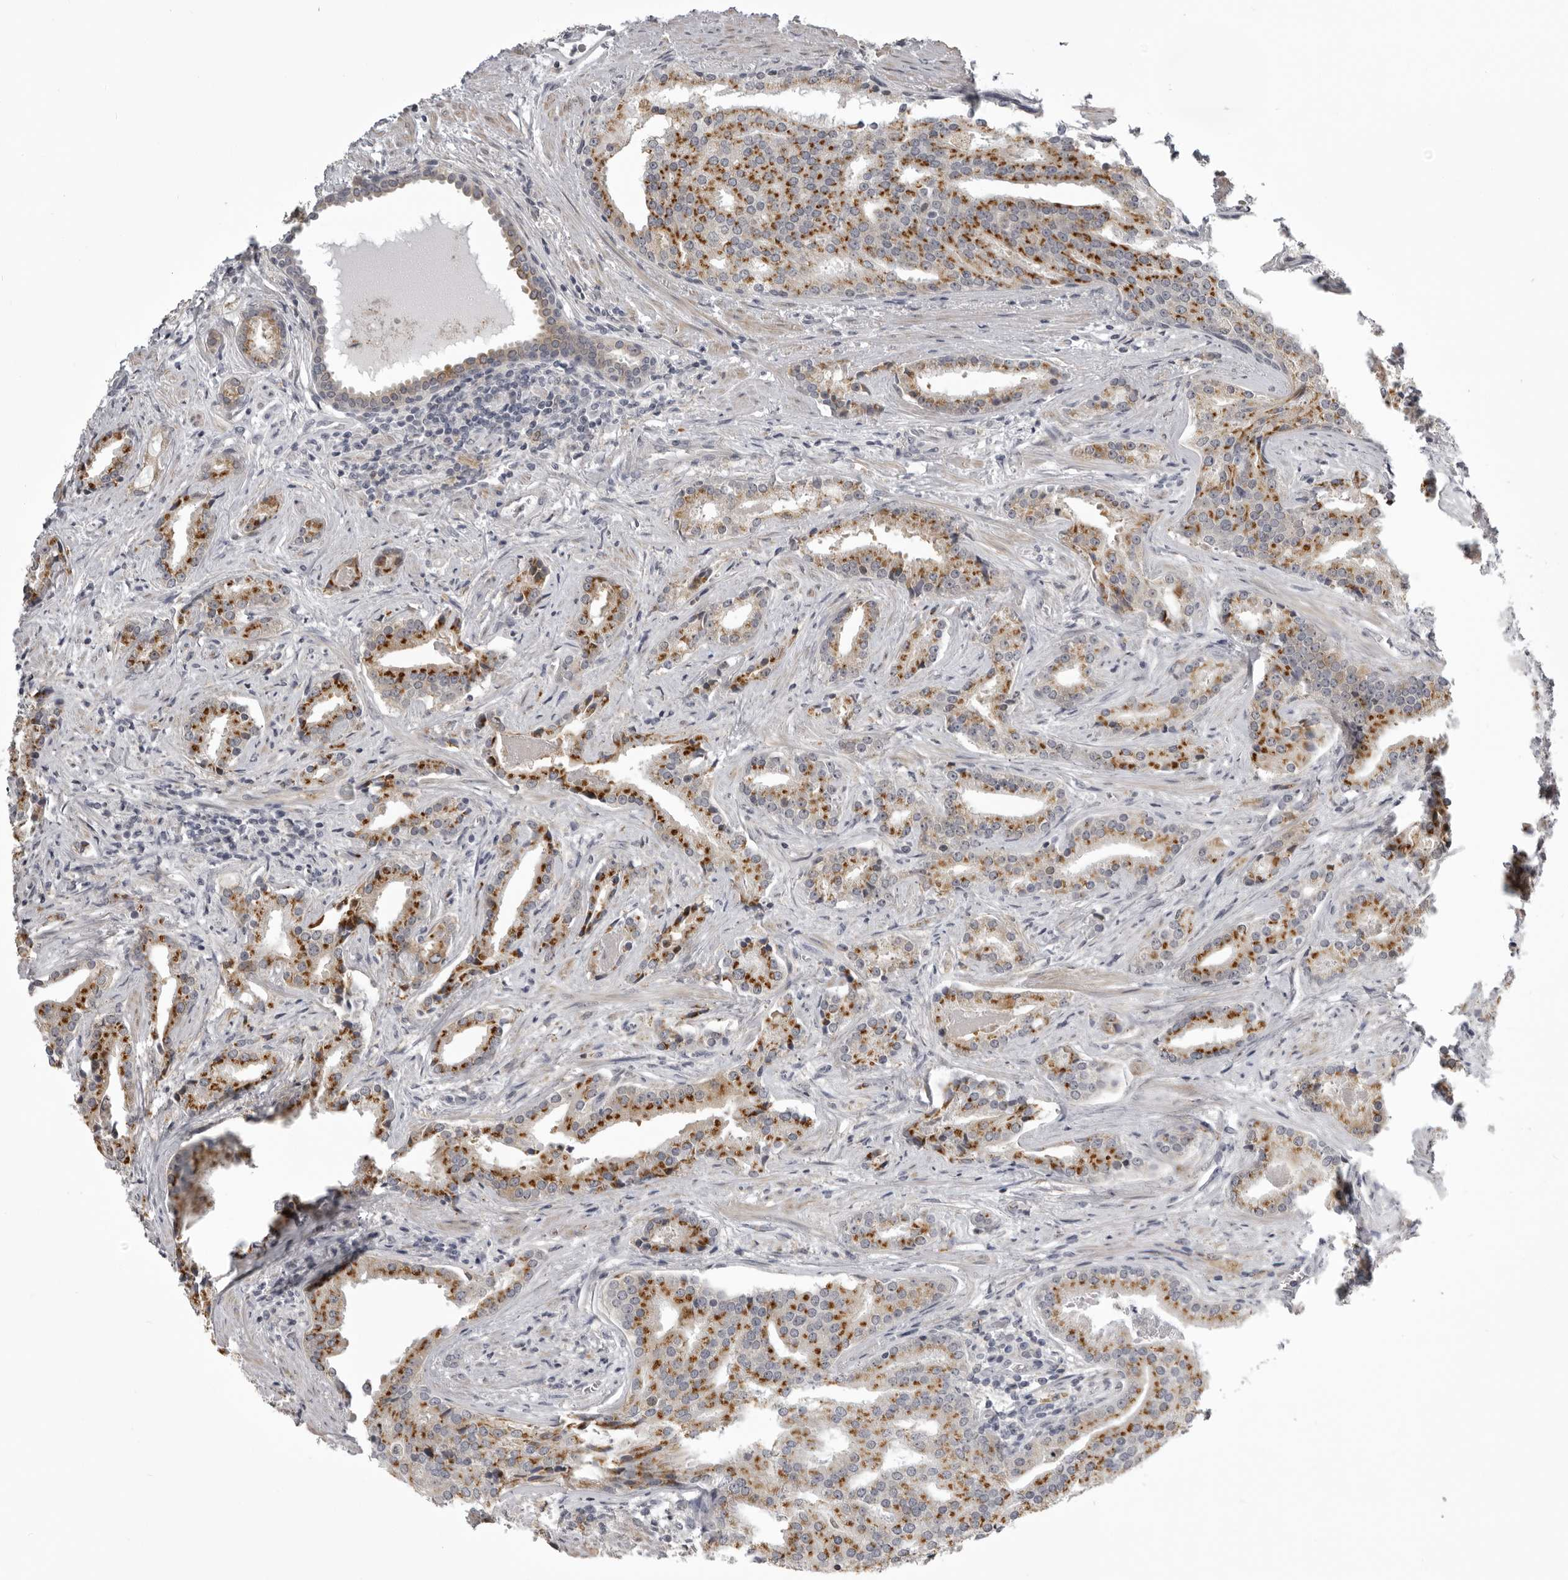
{"staining": {"intensity": "strong", "quantity": ">75%", "location": "cytoplasmic/membranous"}, "tissue": "prostate cancer", "cell_type": "Tumor cells", "image_type": "cancer", "snomed": [{"axis": "morphology", "description": "Adenocarcinoma, Low grade"}, {"axis": "topography", "description": "Prostate"}], "caption": "Tumor cells reveal high levels of strong cytoplasmic/membranous staining in approximately >75% of cells in human prostate cancer (low-grade adenocarcinoma). Nuclei are stained in blue.", "gene": "NCEH1", "patient": {"sex": "male", "age": 67}}